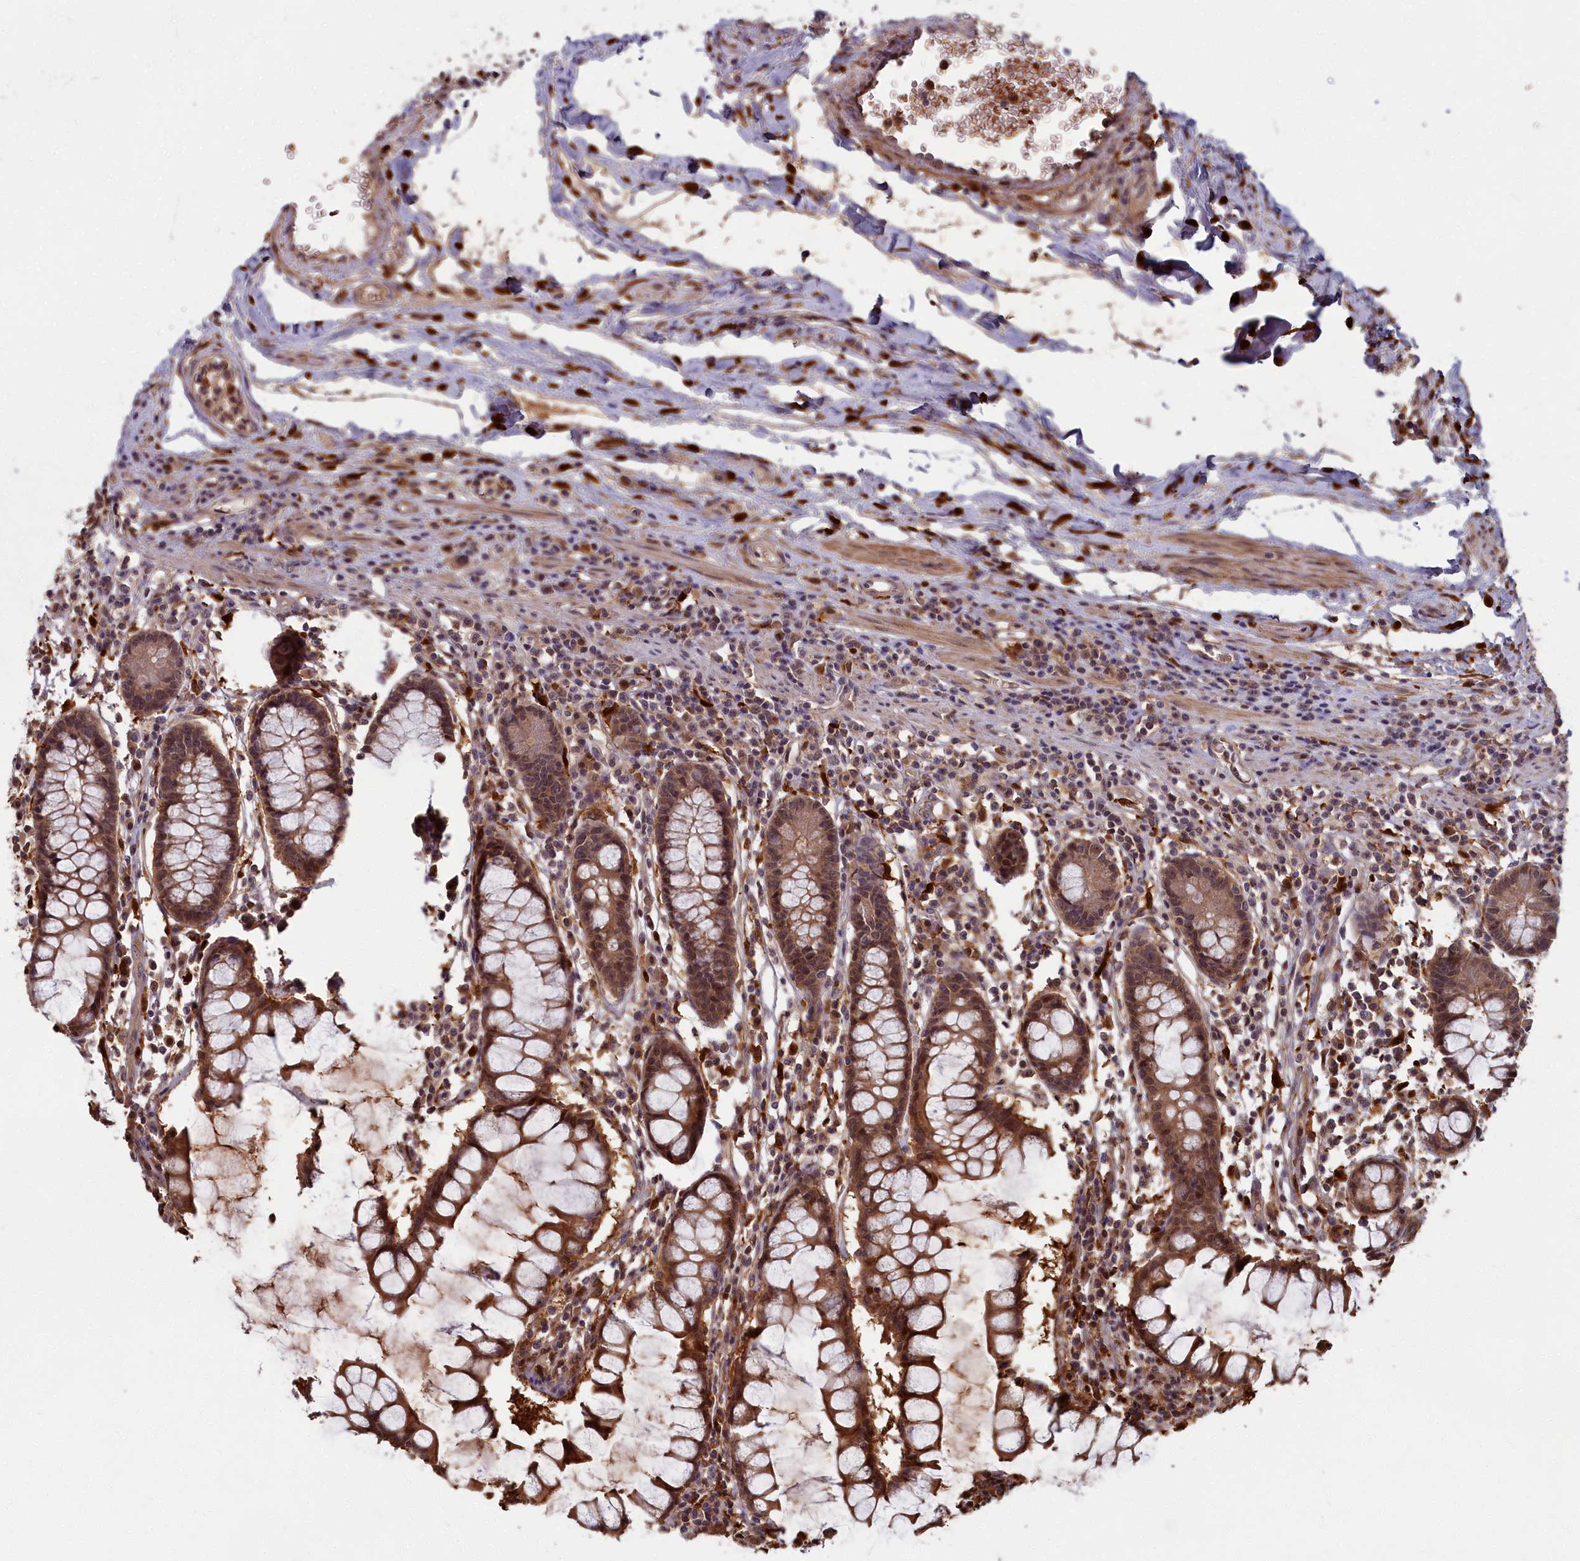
{"staining": {"intensity": "moderate", "quantity": ">75%", "location": "cytoplasmic/membranous"}, "tissue": "colon", "cell_type": "Endothelial cells", "image_type": "normal", "snomed": [{"axis": "morphology", "description": "Normal tissue, NOS"}, {"axis": "morphology", "description": "Adenocarcinoma, NOS"}, {"axis": "topography", "description": "Colon"}], "caption": "Immunohistochemistry of unremarkable colon exhibits medium levels of moderate cytoplasmic/membranous expression in about >75% of endothelial cells. Nuclei are stained in blue.", "gene": "BLVRB", "patient": {"sex": "female", "age": 55}}